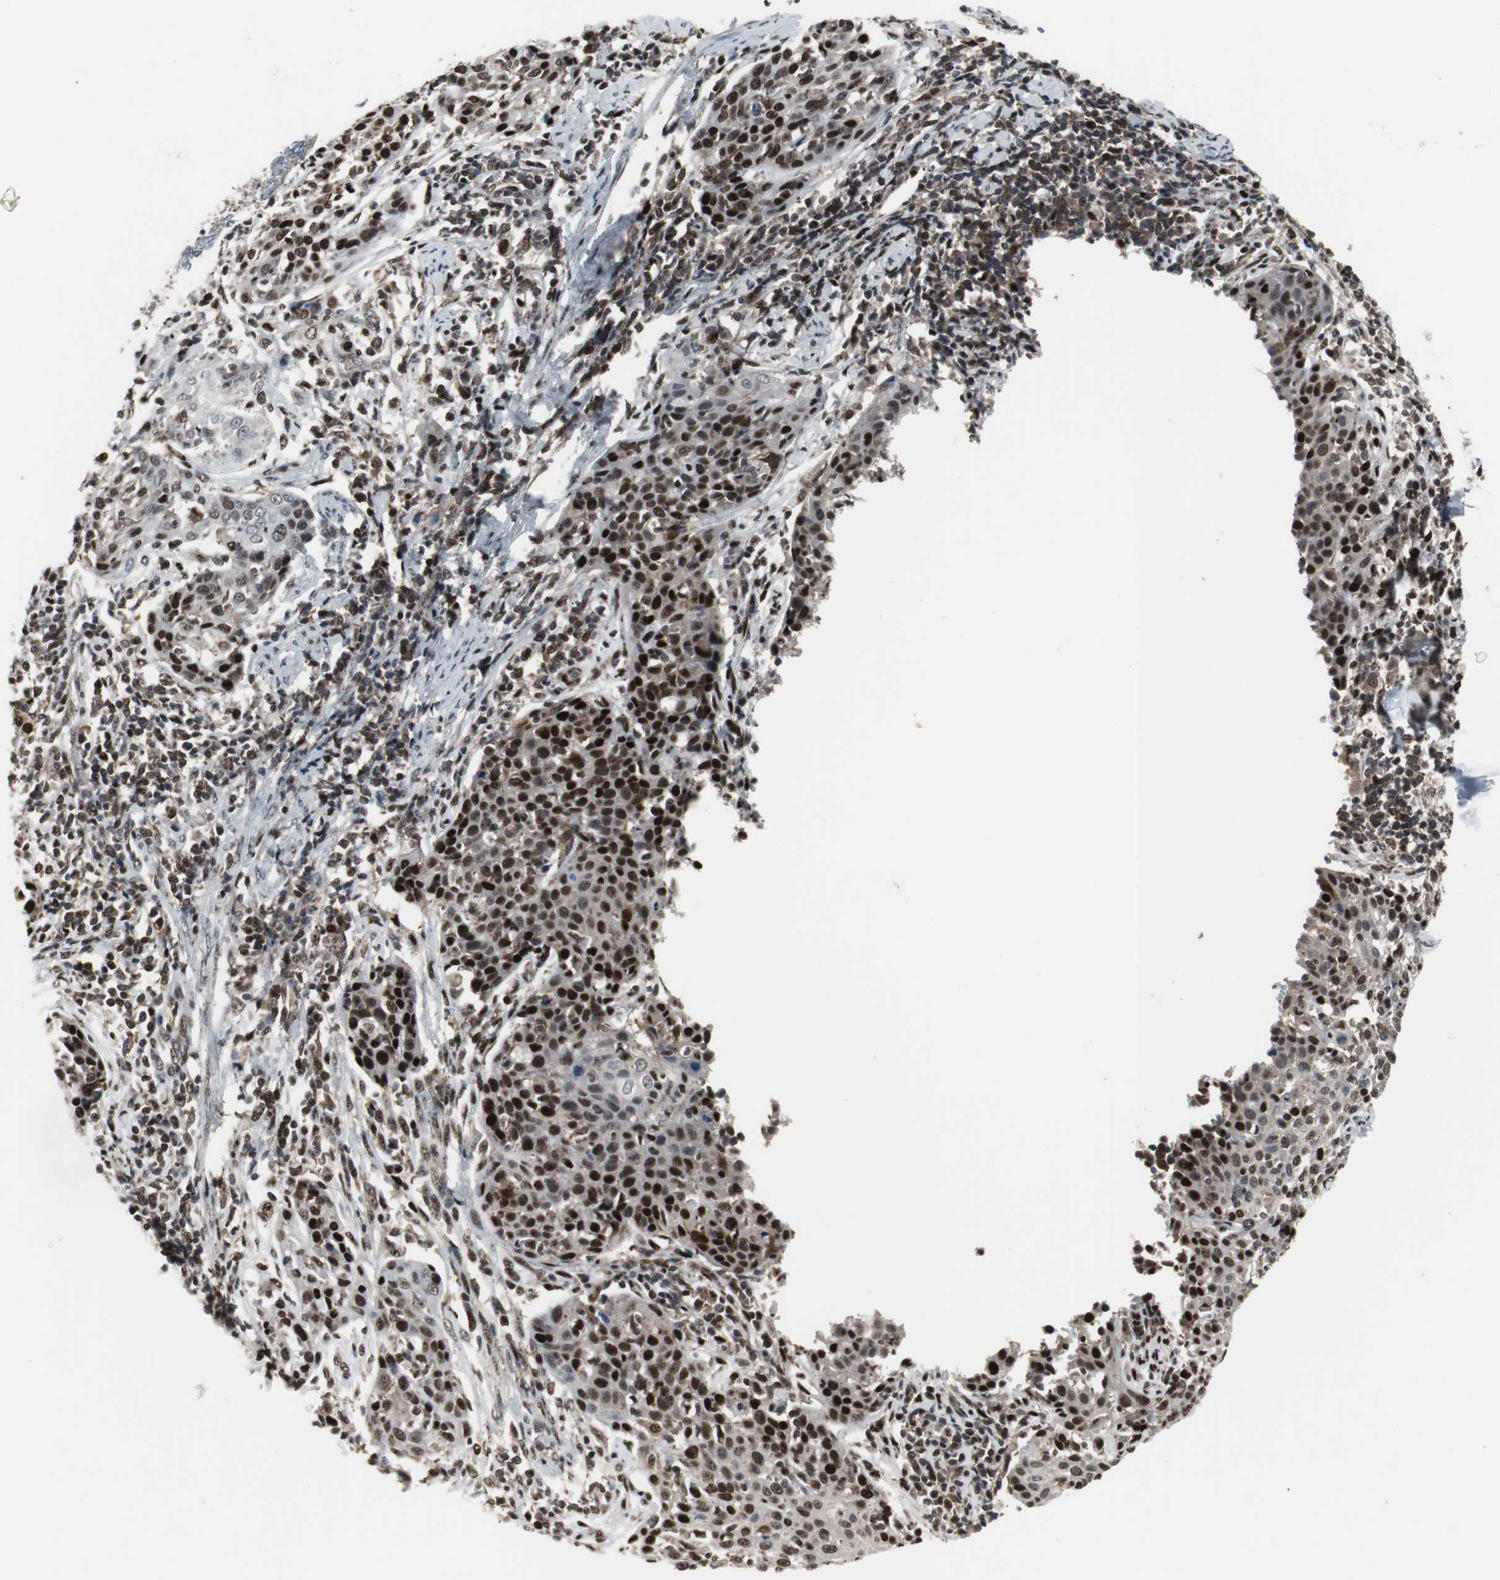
{"staining": {"intensity": "strong", "quantity": ">75%", "location": "nuclear"}, "tissue": "cervical cancer", "cell_type": "Tumor cells", "image_type": "cancer", "snomed": [{"axis": "morphology", "description": "Squamous cell carcinoma, NOS"}, {"axis": "topography", "description": "Cervix"}], "caption": "The histopathology image shows immunohistochemical staining of cervical cancer. There is strong nuclear staining is appreciated in approximately >75% of tumor cells.", "gene": "GRK2", "patient": {"sex": "female", "age": 38}}